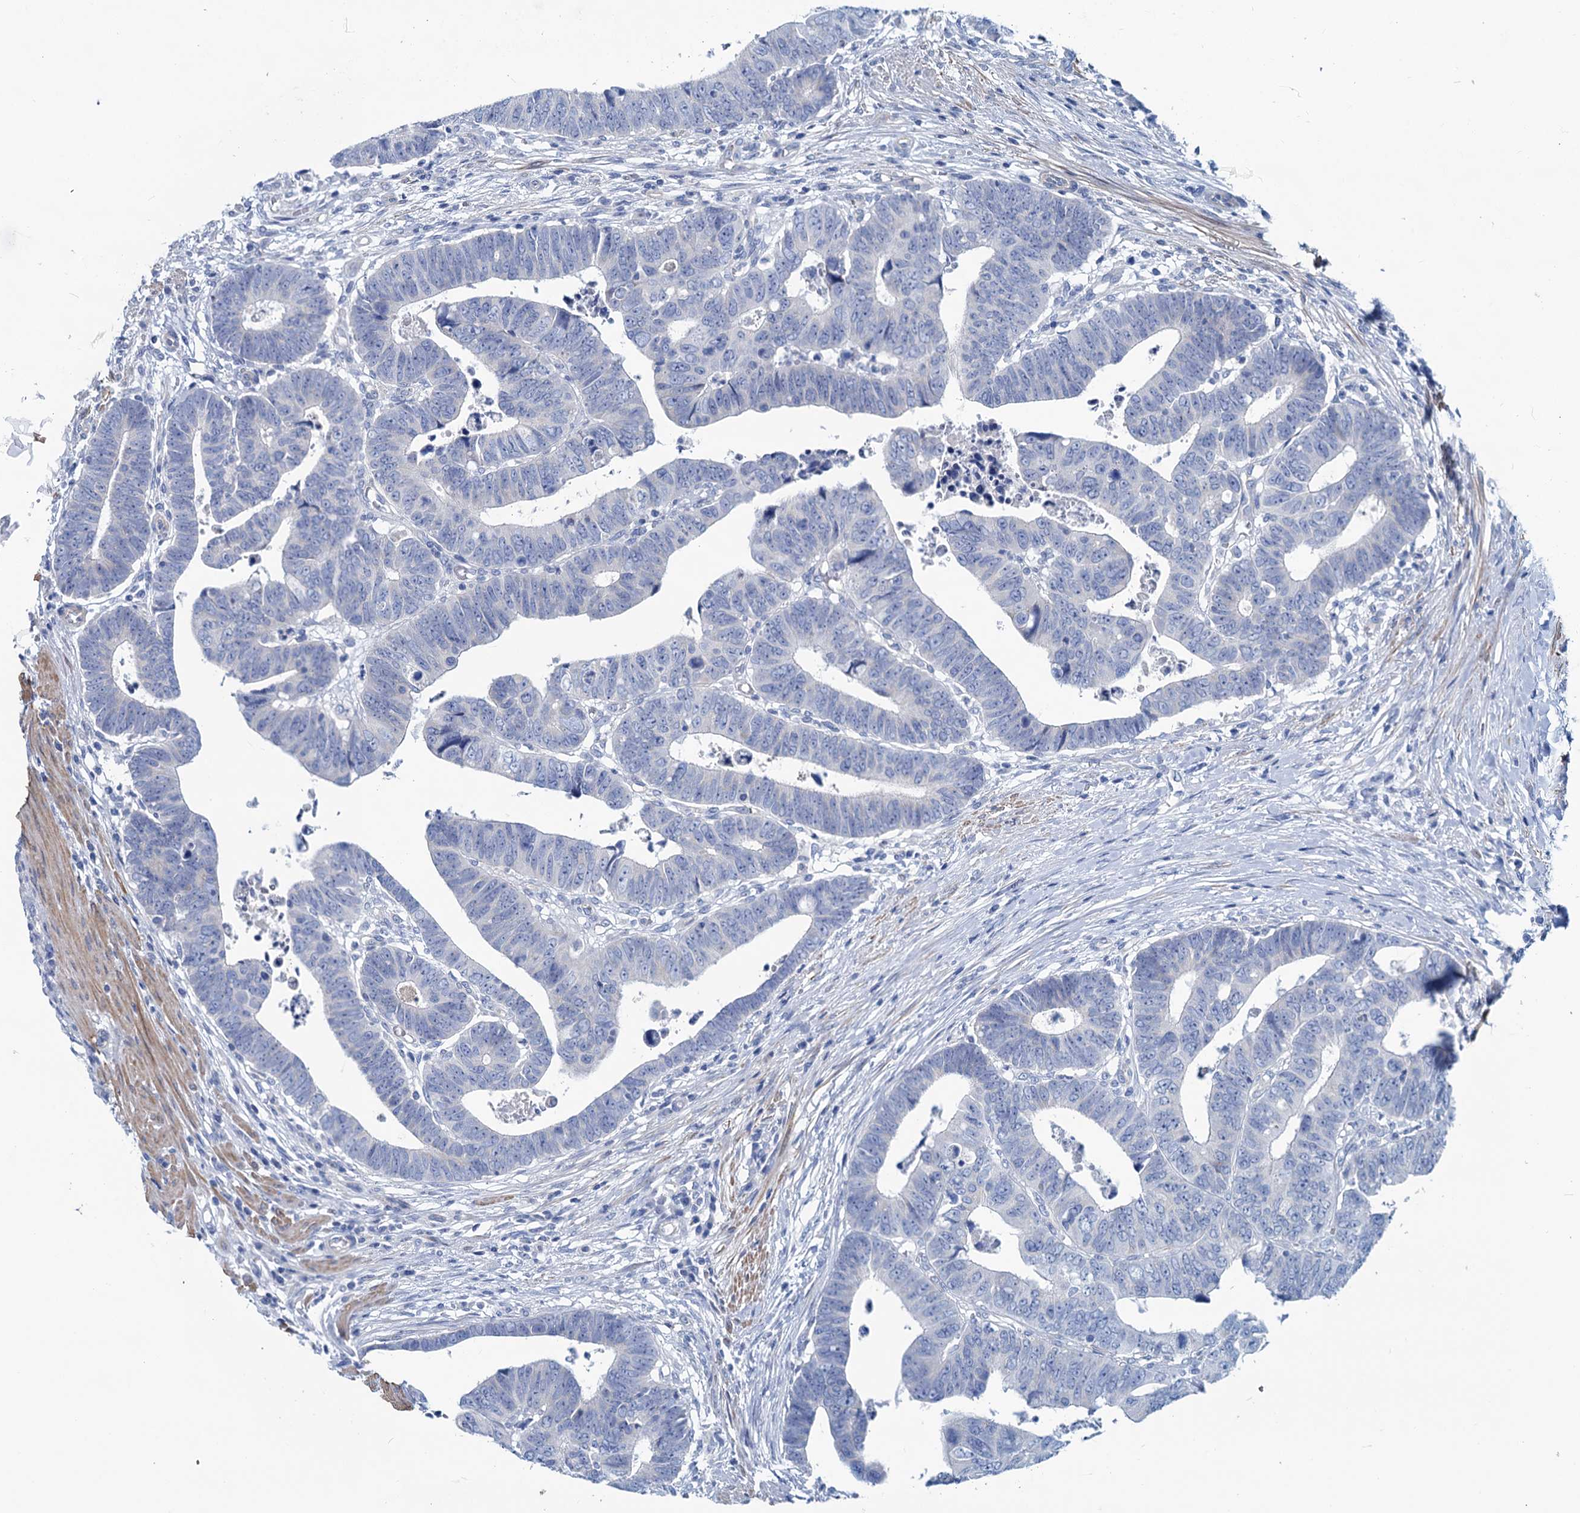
{"staining": {"intensity": "negative", "quantity": "none", "location": "none"}, "tissue": "colorectal cancer", "cell_type": "Tumor cells", "image_type": "cancer", "snomed": [{"axis": "morphology", "description": "Normal tissue, NOS"}, {"axis": "morphology", "description": "Adenocarcinoma, NOS"}, {"axis": "topography", "description": "Rectum"}], "caption": "There is no significant staining in tumor cells of adenocarcinoma (colorectal).", "gene": "SLC1A3", "patient": {"sex": "female", "age": 65}}